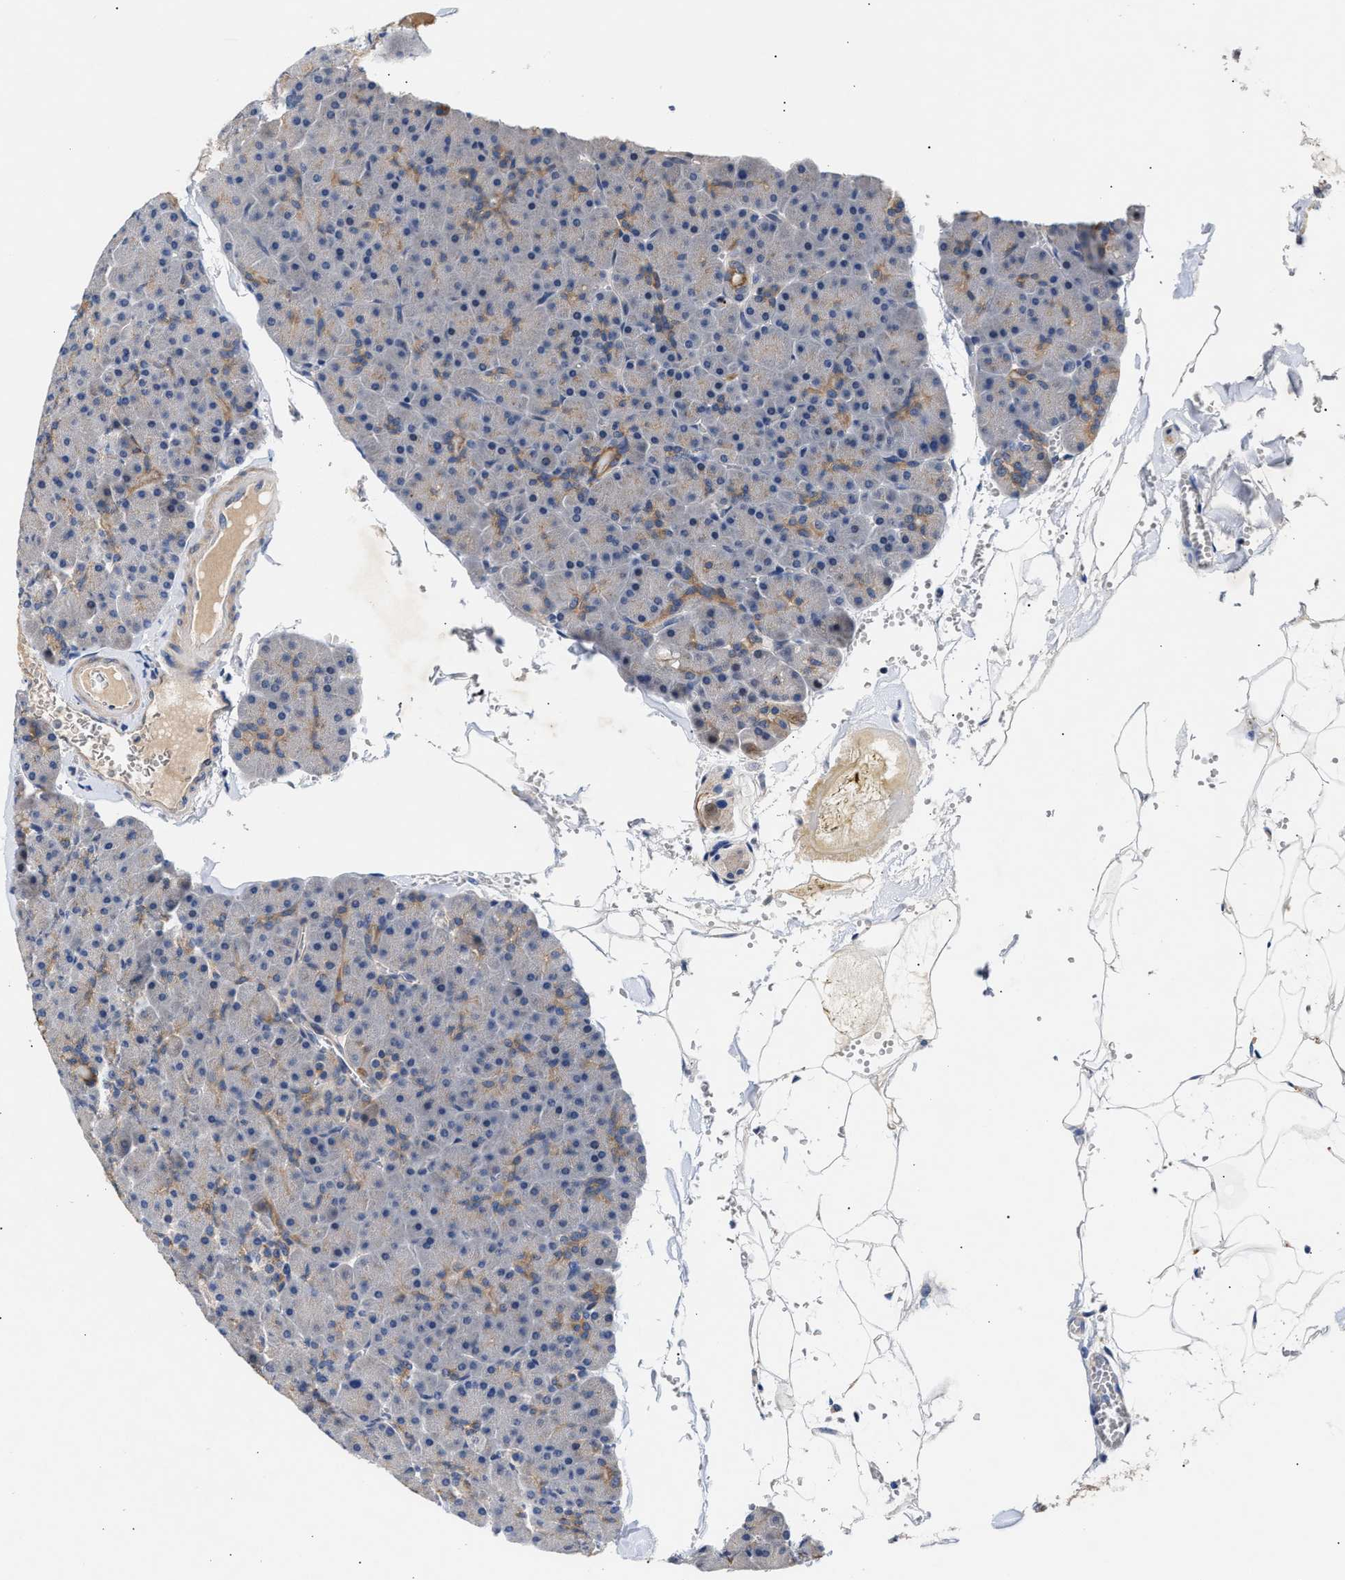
{"staining": {"intensity": "strong", "quantity": "<25%", "location": "cytoplasmic/membranous"}, "tissue": "pancreas", "cell_type": "Exocrine glandular cells", "image_type": "normal", "snomed": [{"axis": "morphology", "description": "Normal tissue, NOS"}, {"axis": "topography", "description": "Pancreas"}], "caption": "Immunohistochemistry (IHC) (DAB (3,3'-diaminobenzidine)) staining of unremarkable human pancreas displays strong cytoplasmic/membranous protein staining in about <25% of exocrine glandular cells.", "gene": "CCDC146", "patient": {"sex": "male", "age": 35}}